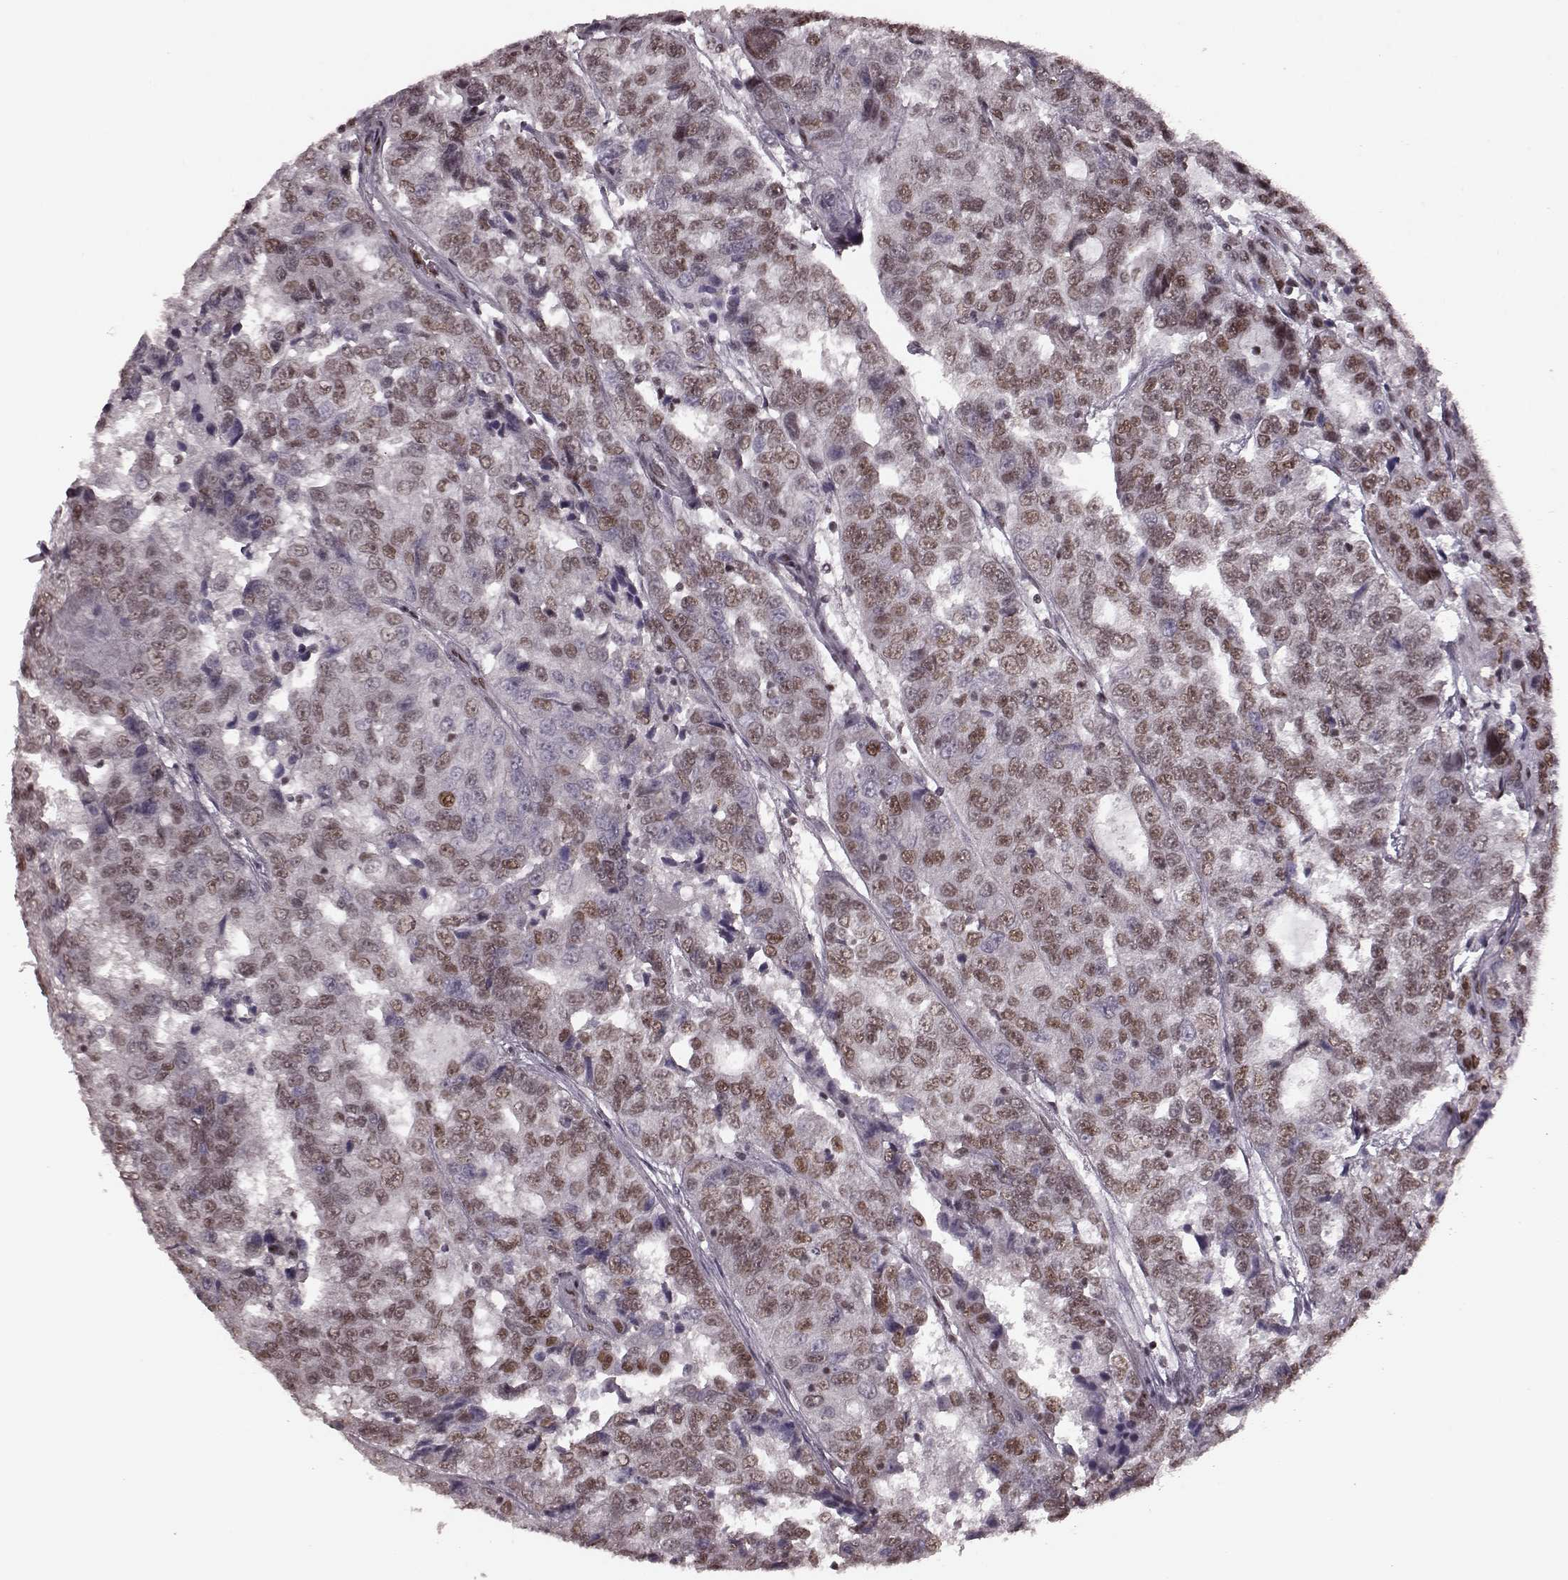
{"staining": {"intensity": "moderate", "quantity": ">75%", "location": "nuclear"}, "tissue": "urothelial cancer", "cell_type": "Tumor cells", "image_type": "cancer", "snomed": [{"axis": "morphology", "description": "Urothelial carcinoma, NOS"}, {"axis": "morphology", "description": "Urothelial carcinoma, High grade"}, {"axis": "topography", "description": "Urinary bladder"}], "caption": "IHC histopathology image of neoplastic tissue: human urothelial cancer stained using immunohistochemistry exhibits medium levels of moderate protein expression localized specifically in the nuclear of tumor cells, appearing as a nuclear brown color.", "gene": "NR2C1", "patient": {"sex": "female", "age": 73}}